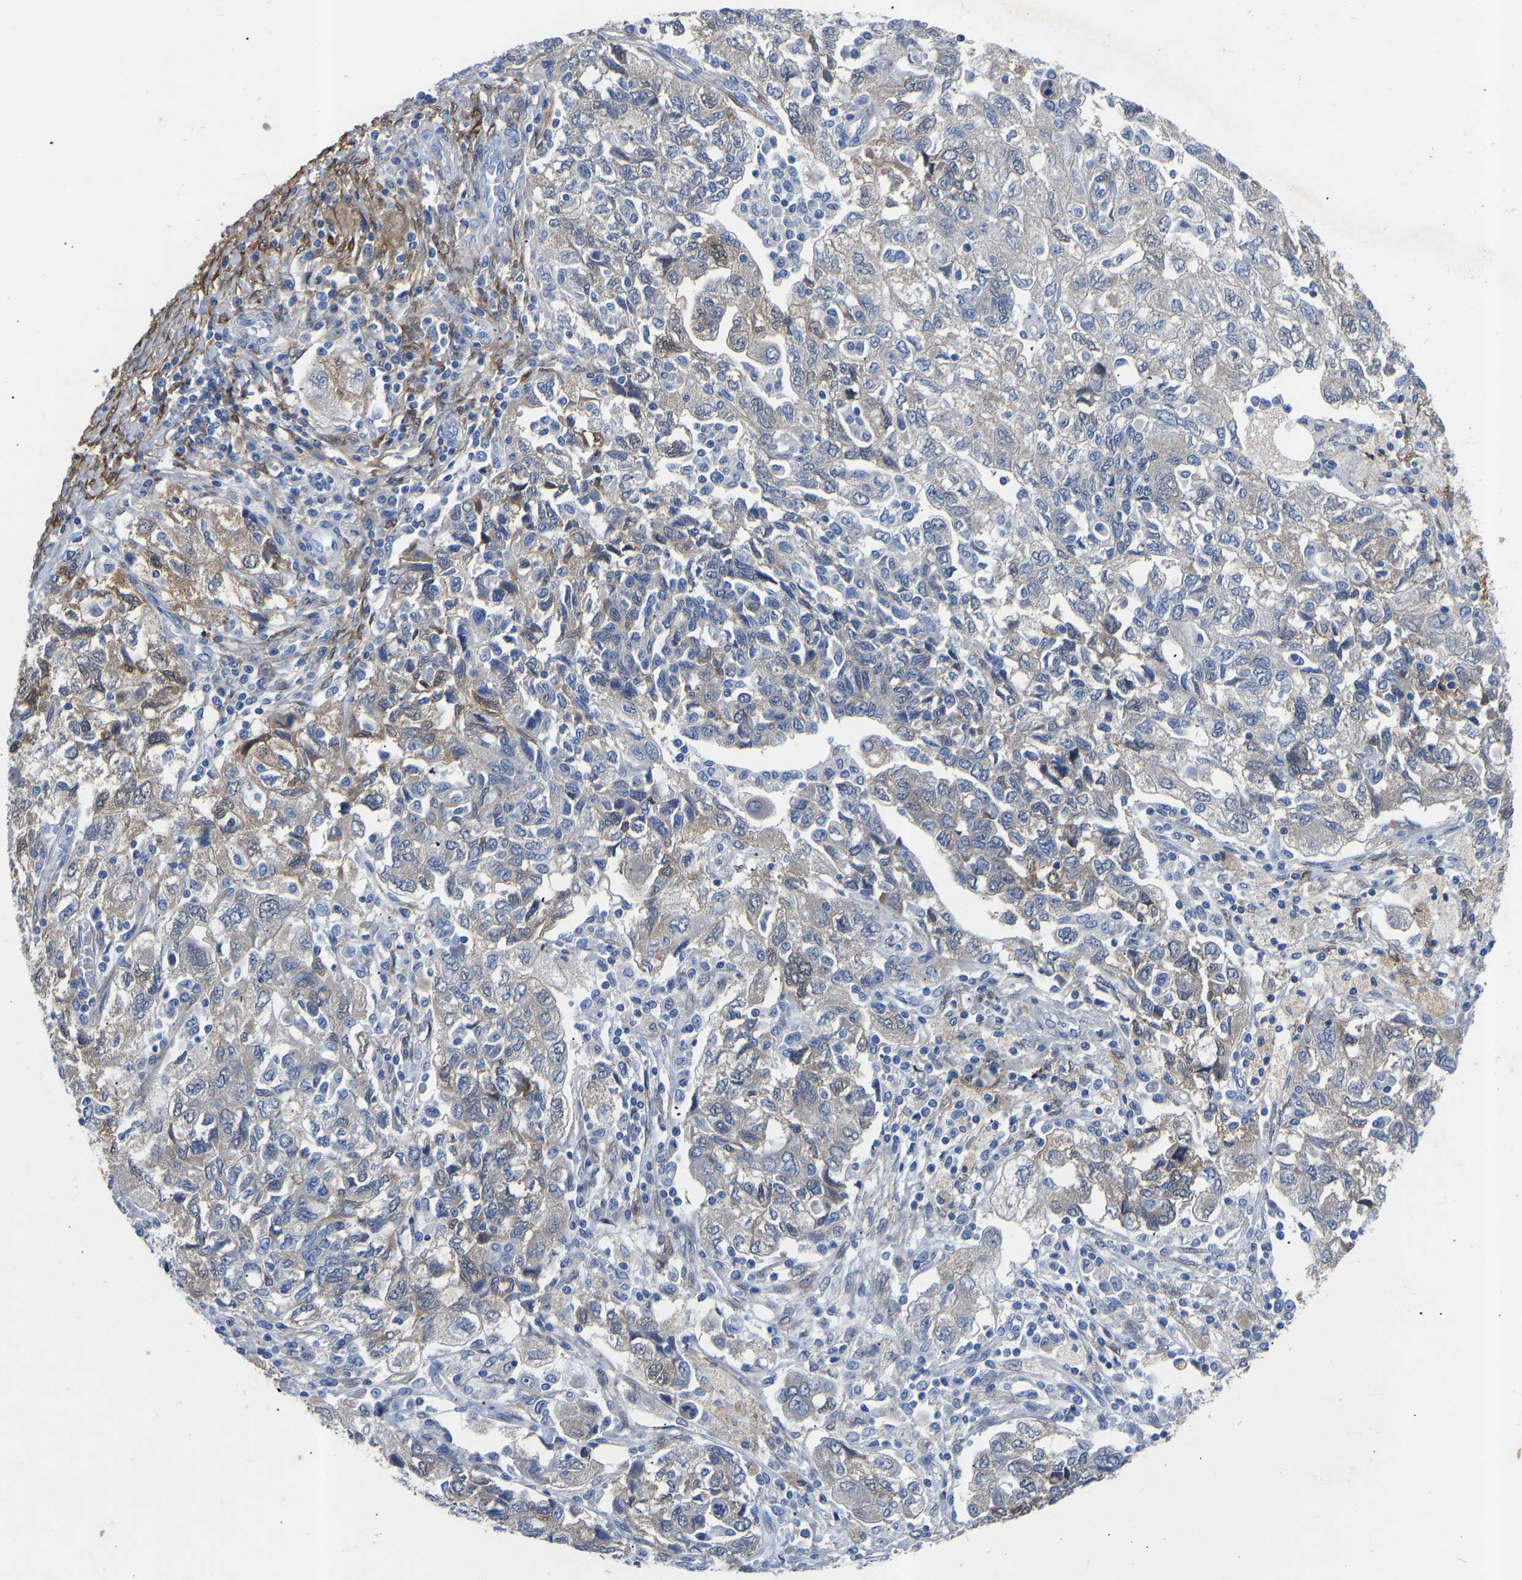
{"staining": {"intensity": "weak", "quantity": "<25%", "location": "cytoplasmic/membranous"}, "tissue": "ovarian cancer", "cell_type": "Tumor cells", "image_type": "cancer", "snomed": [{"axis": "morphology", "description": "Carcinoma, NOS"}, {"axis": "morphology", "description": "Cystadenocarcinoma, serous, NOS"}, {"axis": "topography", "description": "Ovary"}], "caption": "Ovarian cancer was stained to show a protein in brown. There is no significant staining in tumor cells.", "gene": "RBP1", "patient": {"sex": "female", "age": 69}}